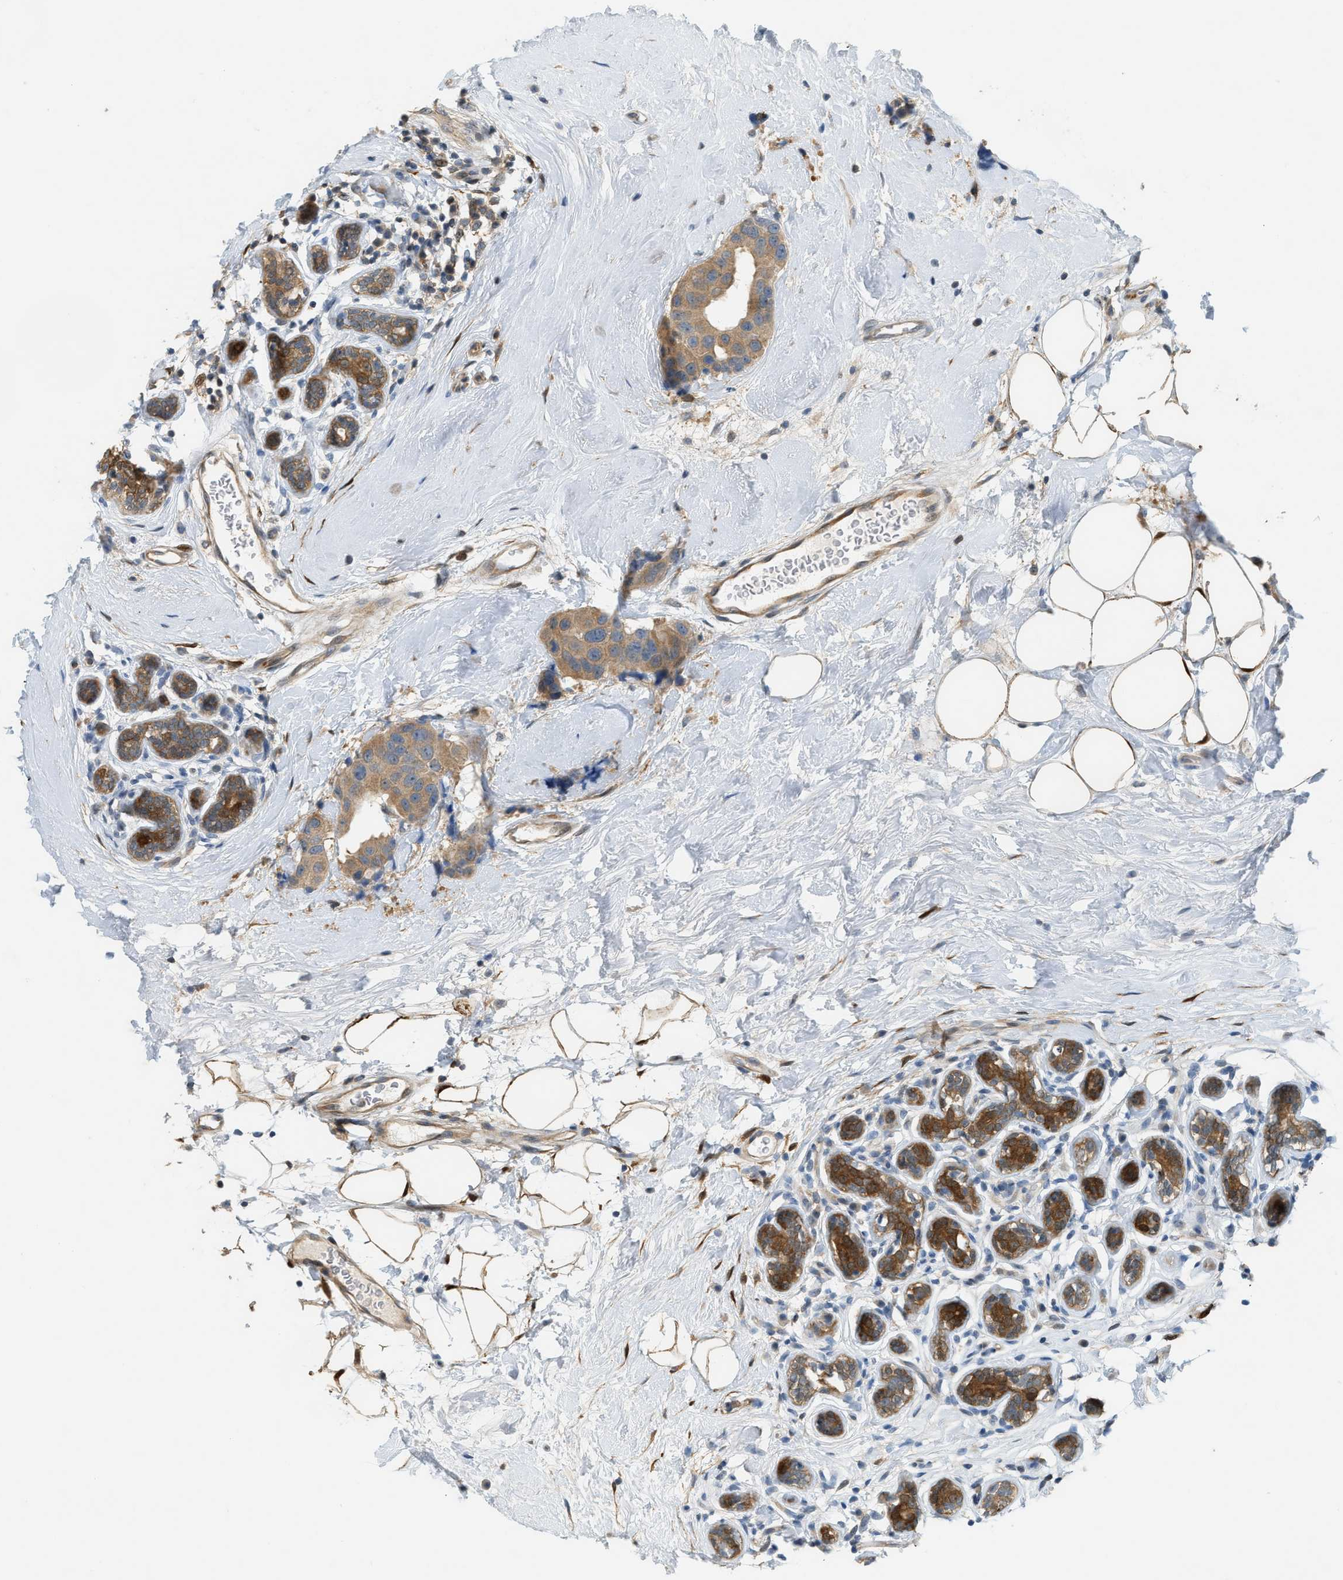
{"staining": {"intensity": "moderate", "quantity": ">75%", "location": "cytoplasmic/membranous"}, "tissue": "breast cancer", "cell_type": "Tumor cells", "image_type": "cancer", "snomed": [{"axis": "morphology", "description": "Normal tissue, NOS"}, {"axis": "morphology", "description": "Duct carcinoma"}, {"axis": "topography", "description": "Breast"}], "caption": "A micrograph of human breast invasive ductal carcinoma stained for a protein shows moderate cytoplasmic/membranous brown staining in tumor cells.", "gene": "PDCL3", "patient": {"sex": "female", "age": 39}}